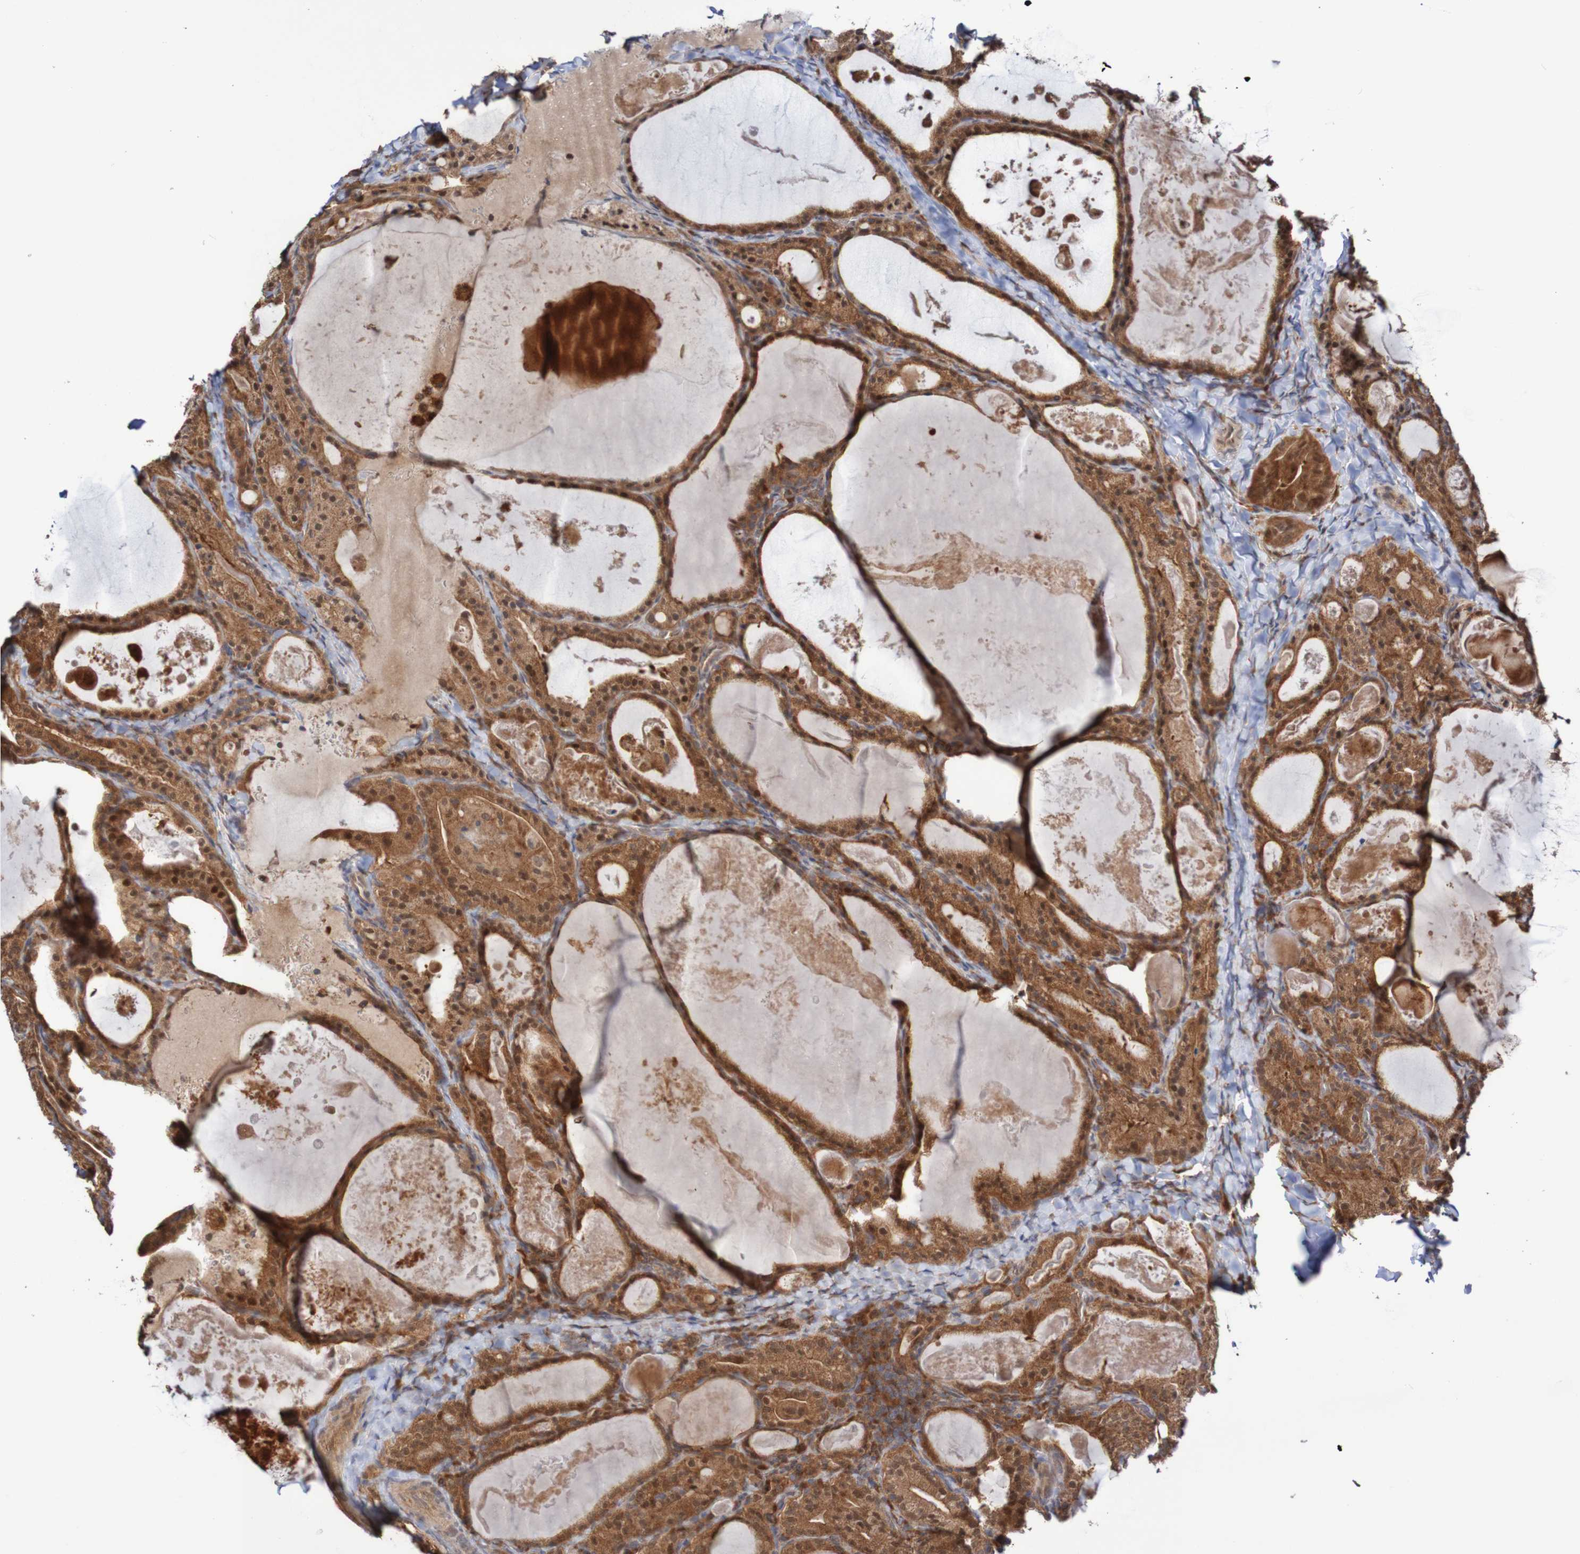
{"staining": {"intensity": "moderate", "quantity": ">75%", "location": "cytoplasmic/membranous,nuclear"}, "tissue": "thyroid cancer", "cell_type": "Tumor cells", "image_type": "cancer", "snomed": [{"axis": "morphology", "description": "Papillary adenocarcinoma, NOS"}, {"axis": "topography", "description": "Thyroid gland"}], "caption": "IHC histopathology image of thyroid cancer stained for a protein (brown), which displays medium levels of moderate cytoplasmic/membranous and nuclear expression in approximately >75% of tumor cells.", "gene": "PHPT1", "patient": {"sex": "female", "age": 42}}